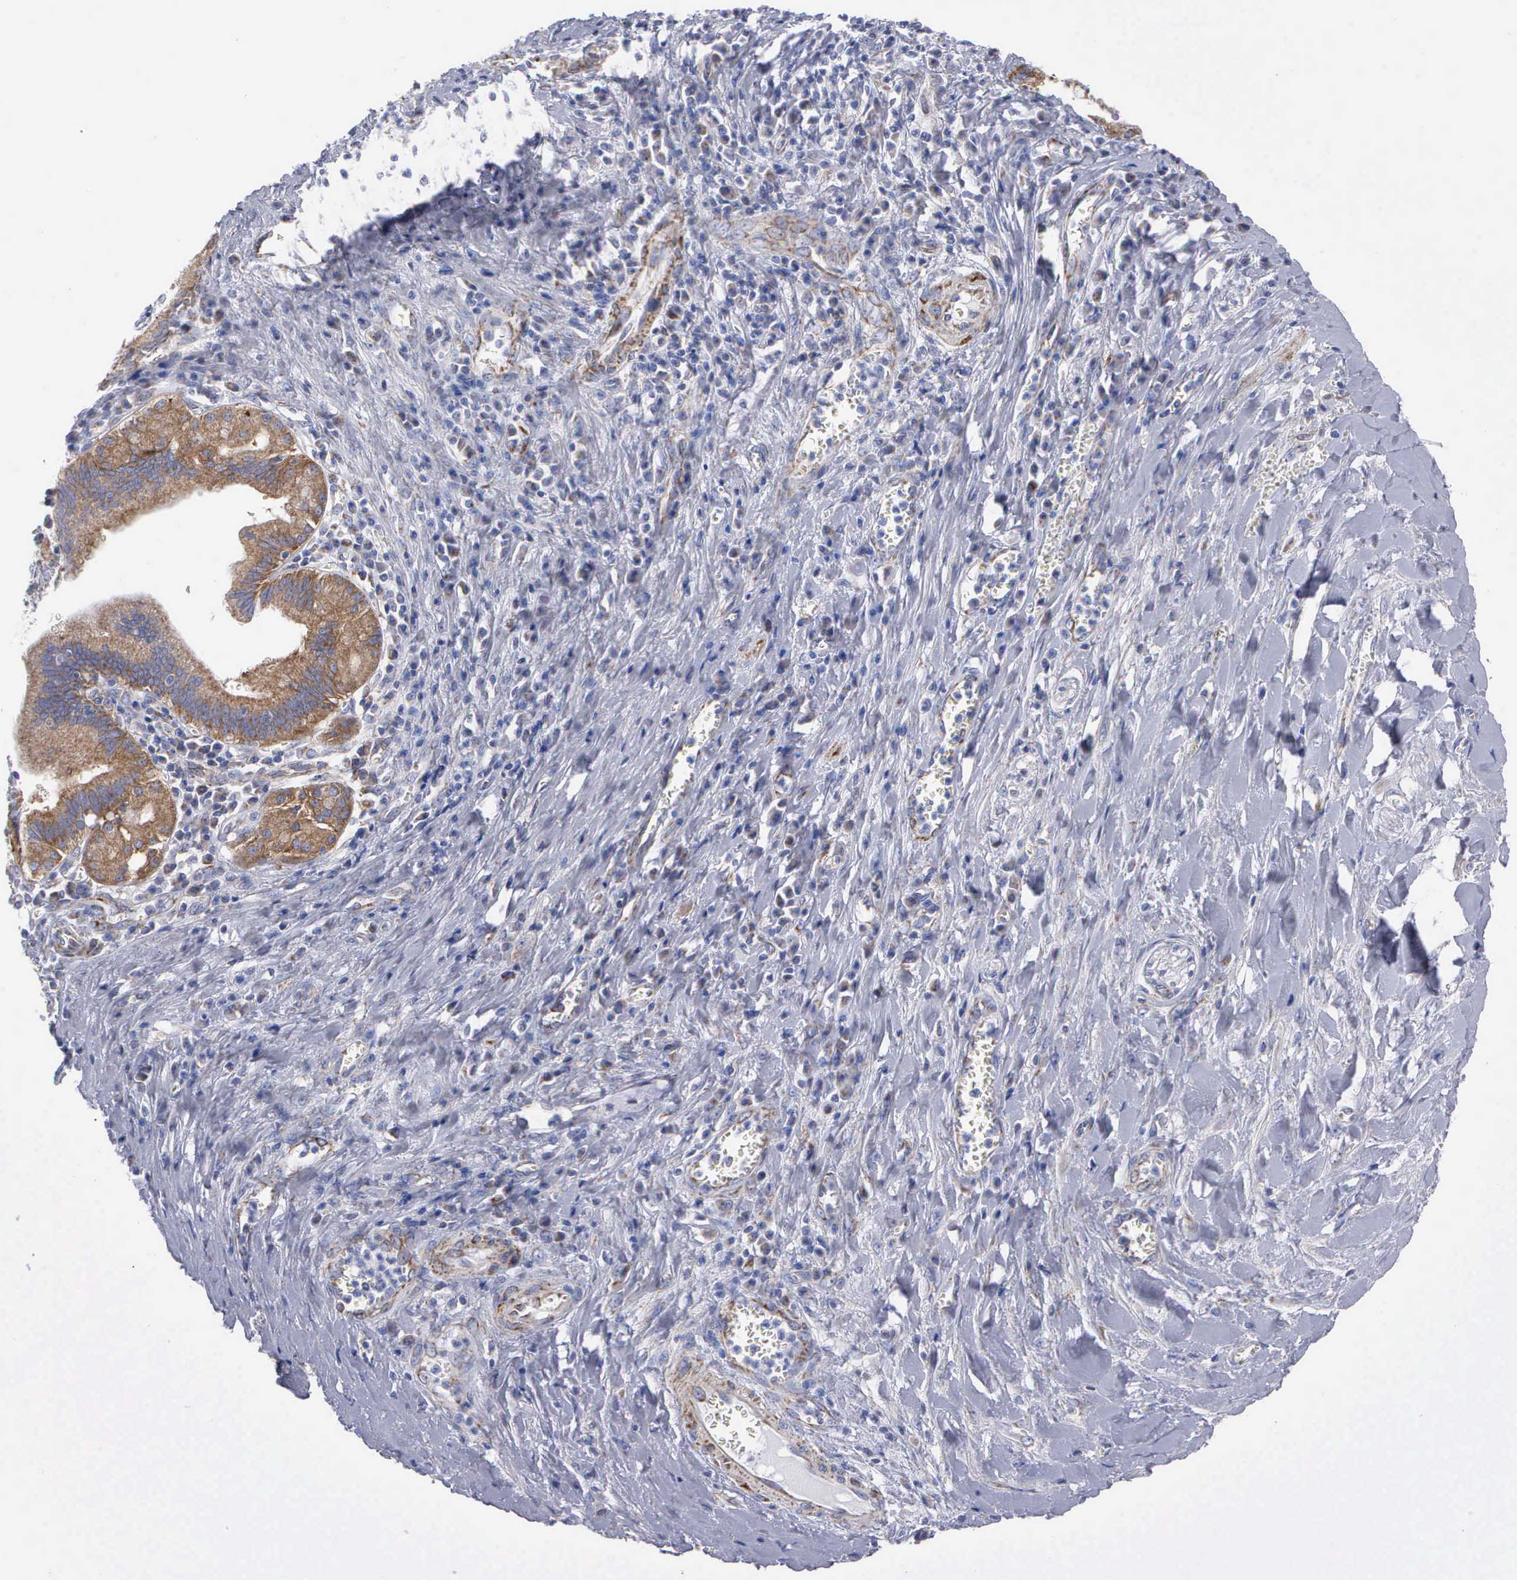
{"staining": {"intensity": "moderate", "quantity": "25%-75%", "location": "cytoplasmic/membranous"}, "tissue": "pancreatic cancer", "cell_type": "Tumor cells", "image_type": "cancer", "snomed": [{"axis": "morphology", "description": "Adenocarcinoma, NOS"}, {"axis": "topography", "description": "Pancreas"}], "caption": "This photomicrograph demonstrates immunohistochemistry staining of human pancreatic cancer (adenocarcinoma), with medium moderate cytoplasmic/membranous expression in about 25%-75% of tumor cells.", "gene": "APOOL", "patient": {"sex": "male", "age": 69}}